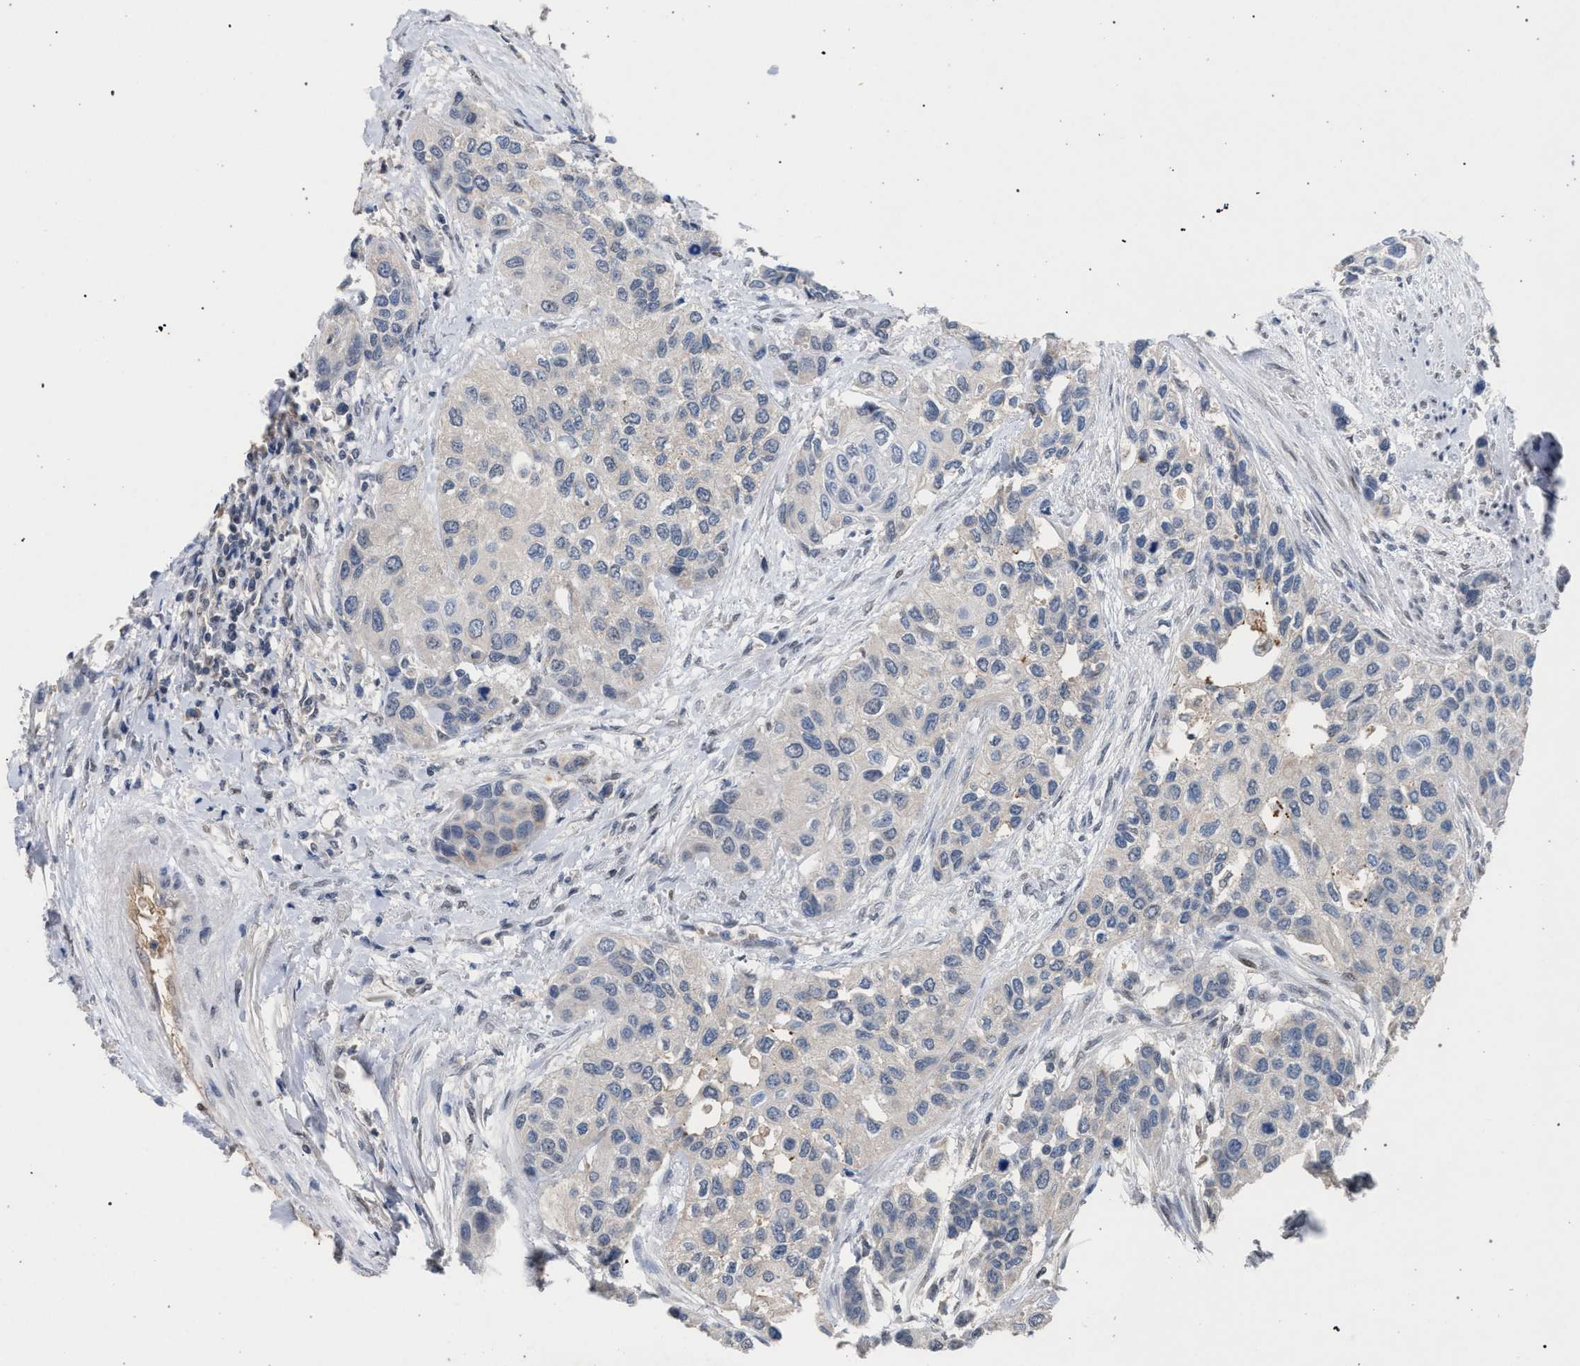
{"staining": {"intensity": "negative", "quantity": "none", "location": "none"}, "tissue": "urothelial cancer", "cell_type": "Tumor cells", "image_type": "cancer", "snomed": [{"axis": "morphology", "description": "Urothelial carcinoma, High grade"}, {"axis": "topography", "description": "Urinary bladder"}], "caption": "High power microscopy image of an immunohistochemistry (IHC) photomicrograph of high-grade urothelial carcinoma, revealing no significant expression in tumor cells.", "gene": "TECPR1", "patient": {"sex": "female", "age": 56}}